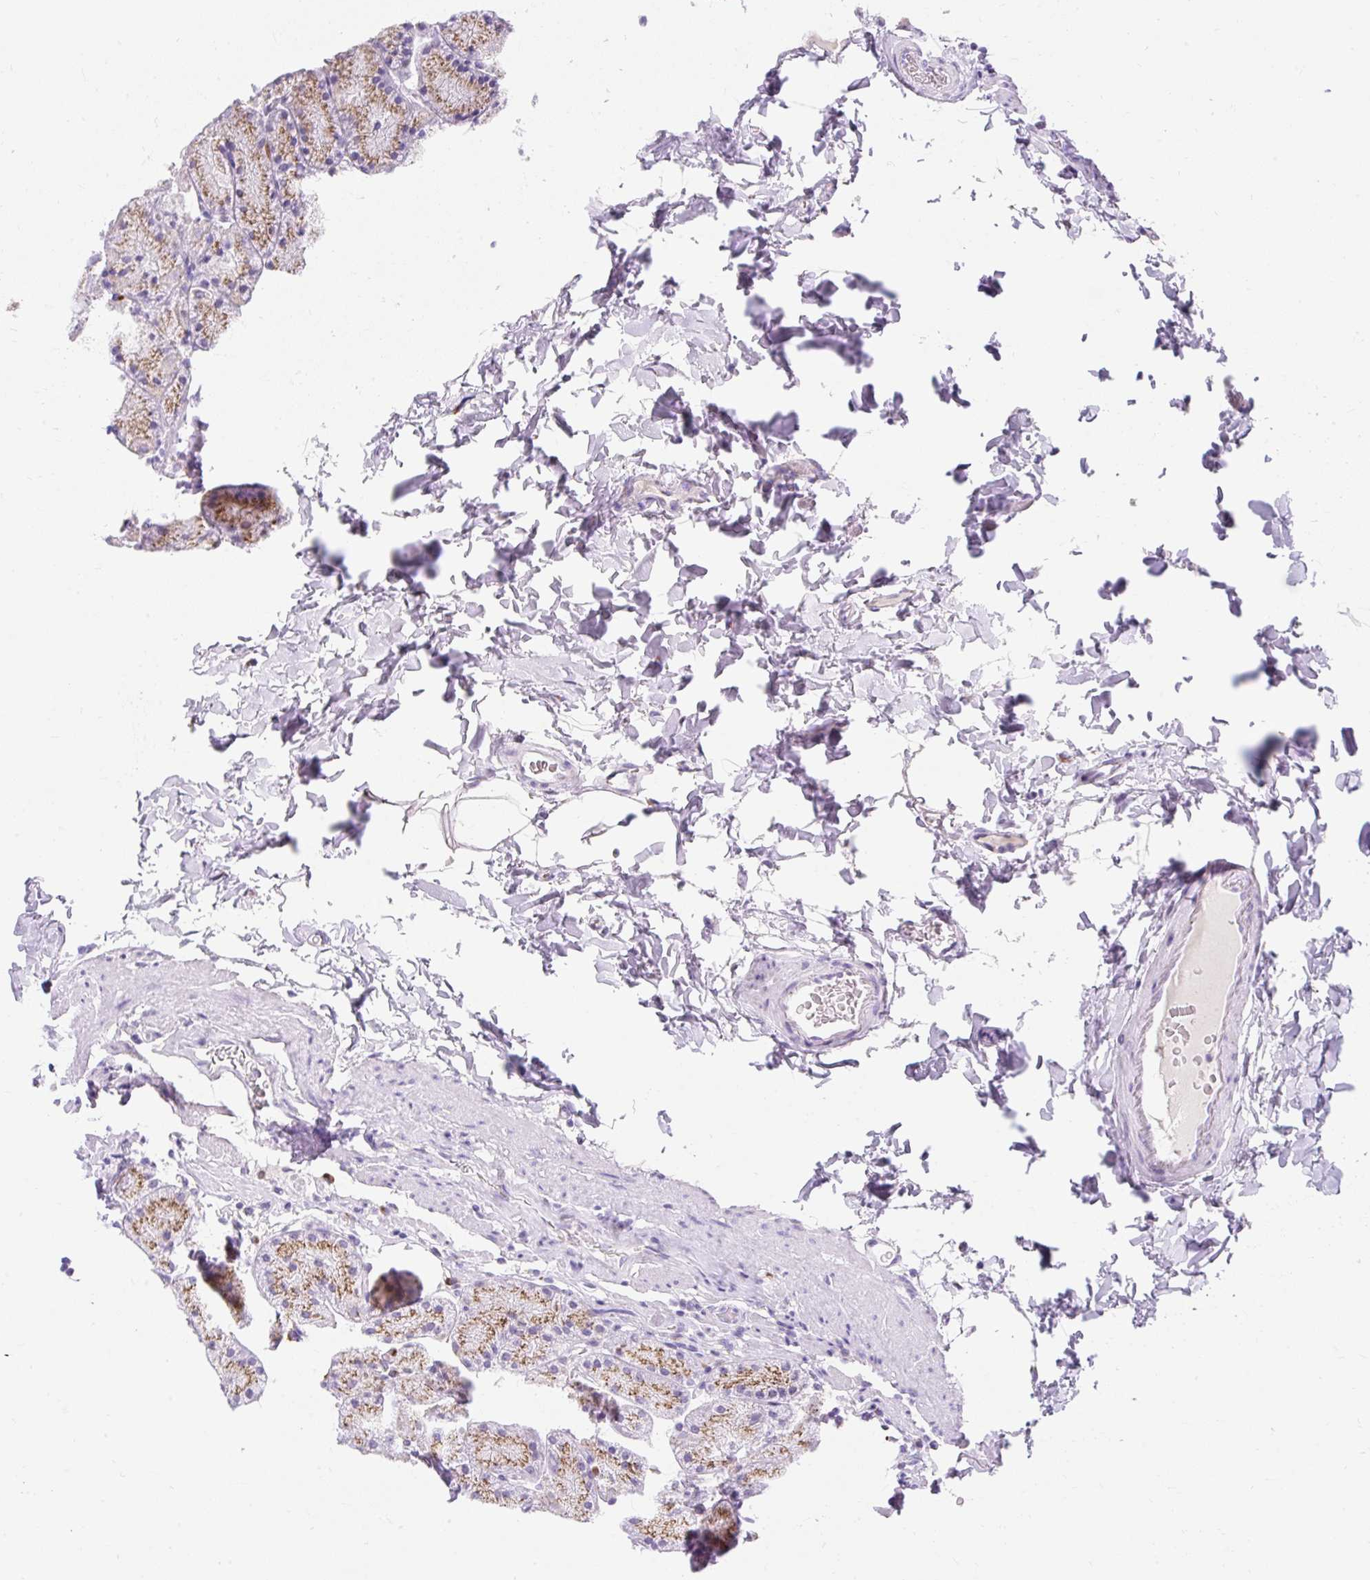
{"staining": {"intensity": "moderate", "quantity": ">75%", "location": "cytoplasmic/membranous"}, "tissue": "stomach", "cell_type": "Glandular cells", "image_type": "normal", "snomed": [{"axis": "morphology", "description": "Normal tissue, NOS"}, {"axis": "topography", "description": "Stomach, upper"}, {"axis": "topography", "description": "Stomach, lower"}], "caption": "Immunohistochemical staining of unremarkable stomach shows >75% levels of moderate cytoplasmic/membranous protein positivity in about >75% of glandular cells.", "gene": "GOLGA8A", "patient": {"sex": "male", "age": 67}}